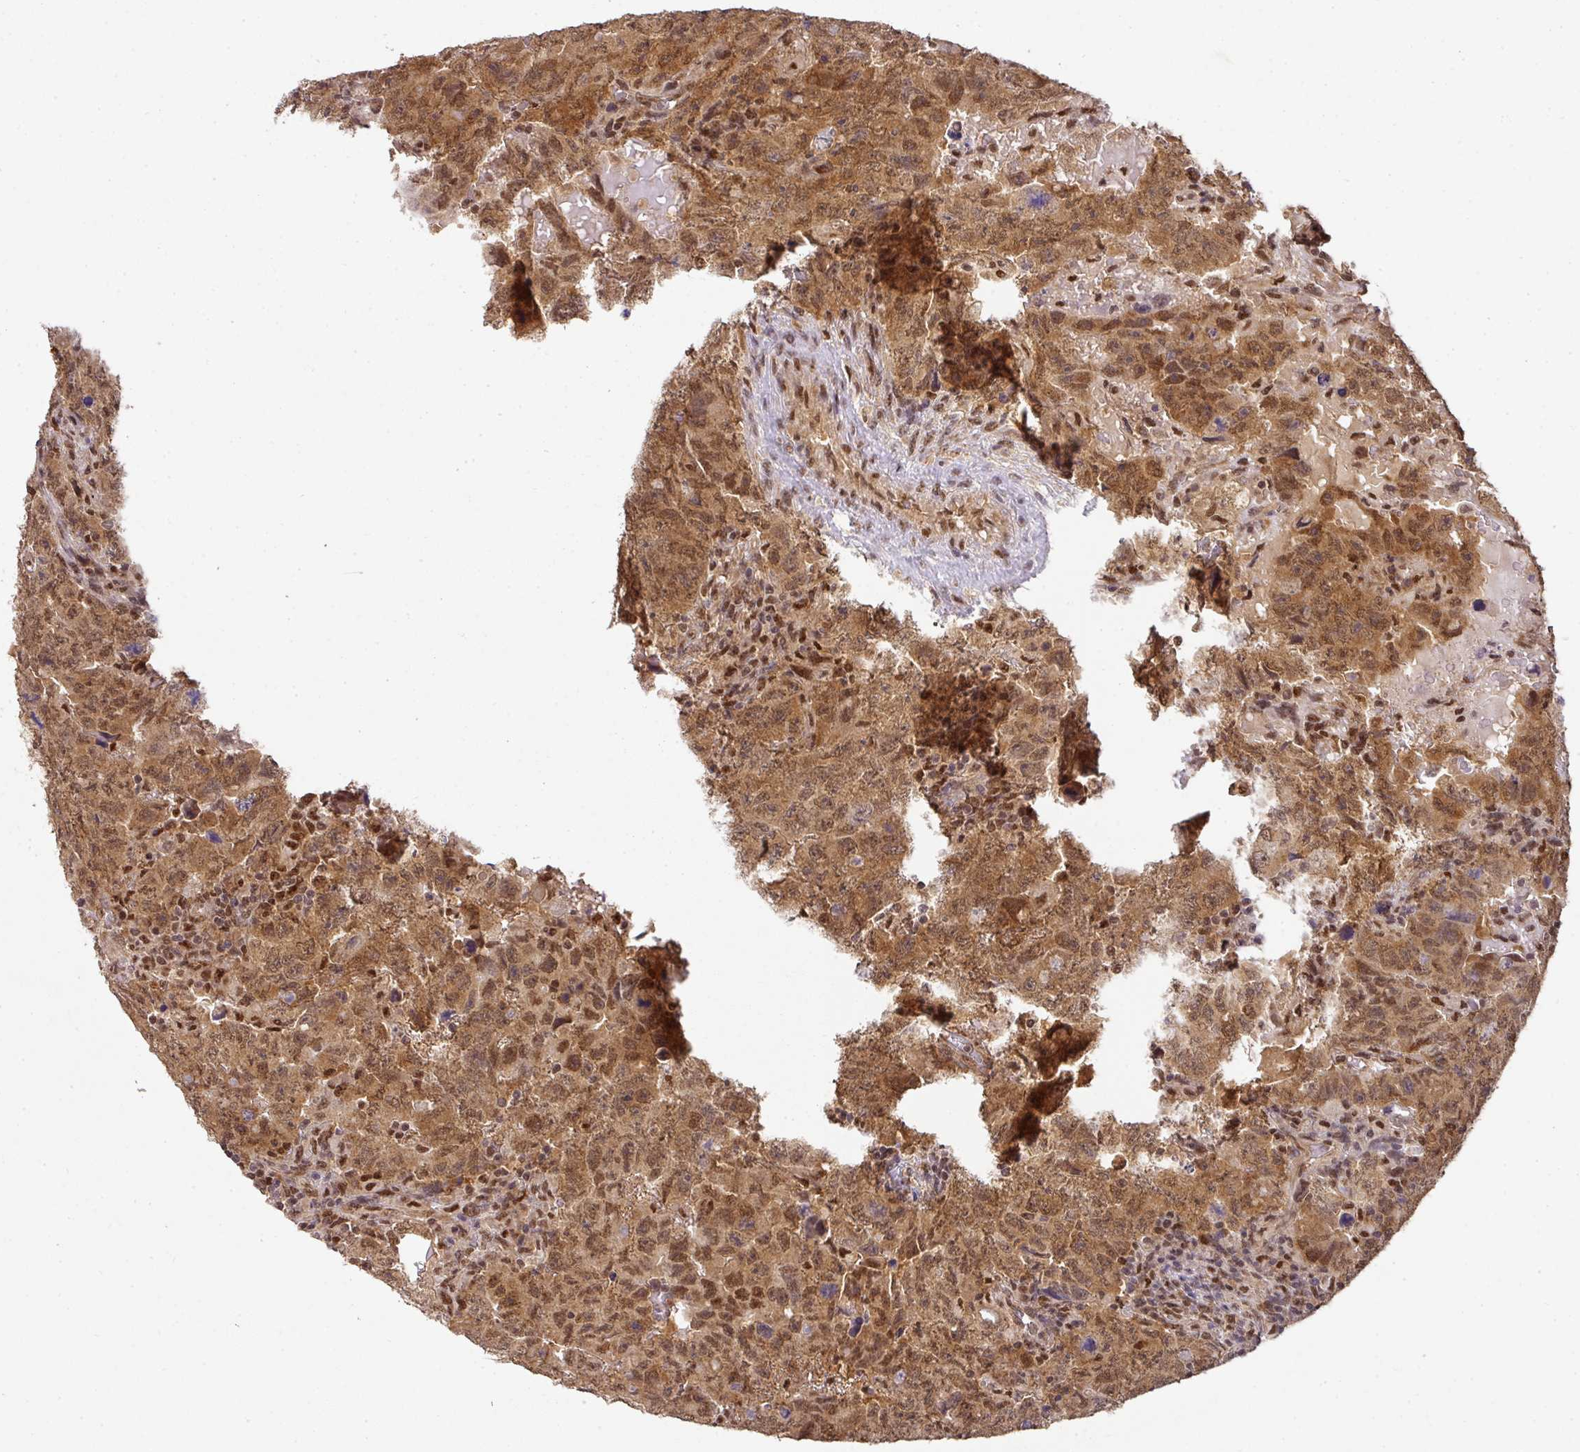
{"staining": {"intensity": "moderate", "quantity": ">75%", "location": "cytoplasmic/membranous,nuclear"}, "tissue": "testis cancer", "cell_type": "Tumor cells", "image_type": "cancer", "snomed": [{"axis": "morphology", "description": "Carcinoma, Embryonal, NOS"}, {"axis": "topography", "description": "Testis"}], "caption": "IHC micrograph of human testis embryonal carcinoma stained for a protein (brown), which displays medium levels of moderate cytoplasmic/membranous and nuclear staining in about >75% of tumor cells.", "gene": "RANBP9", "patient": {"sex": "male", "age": 24}}